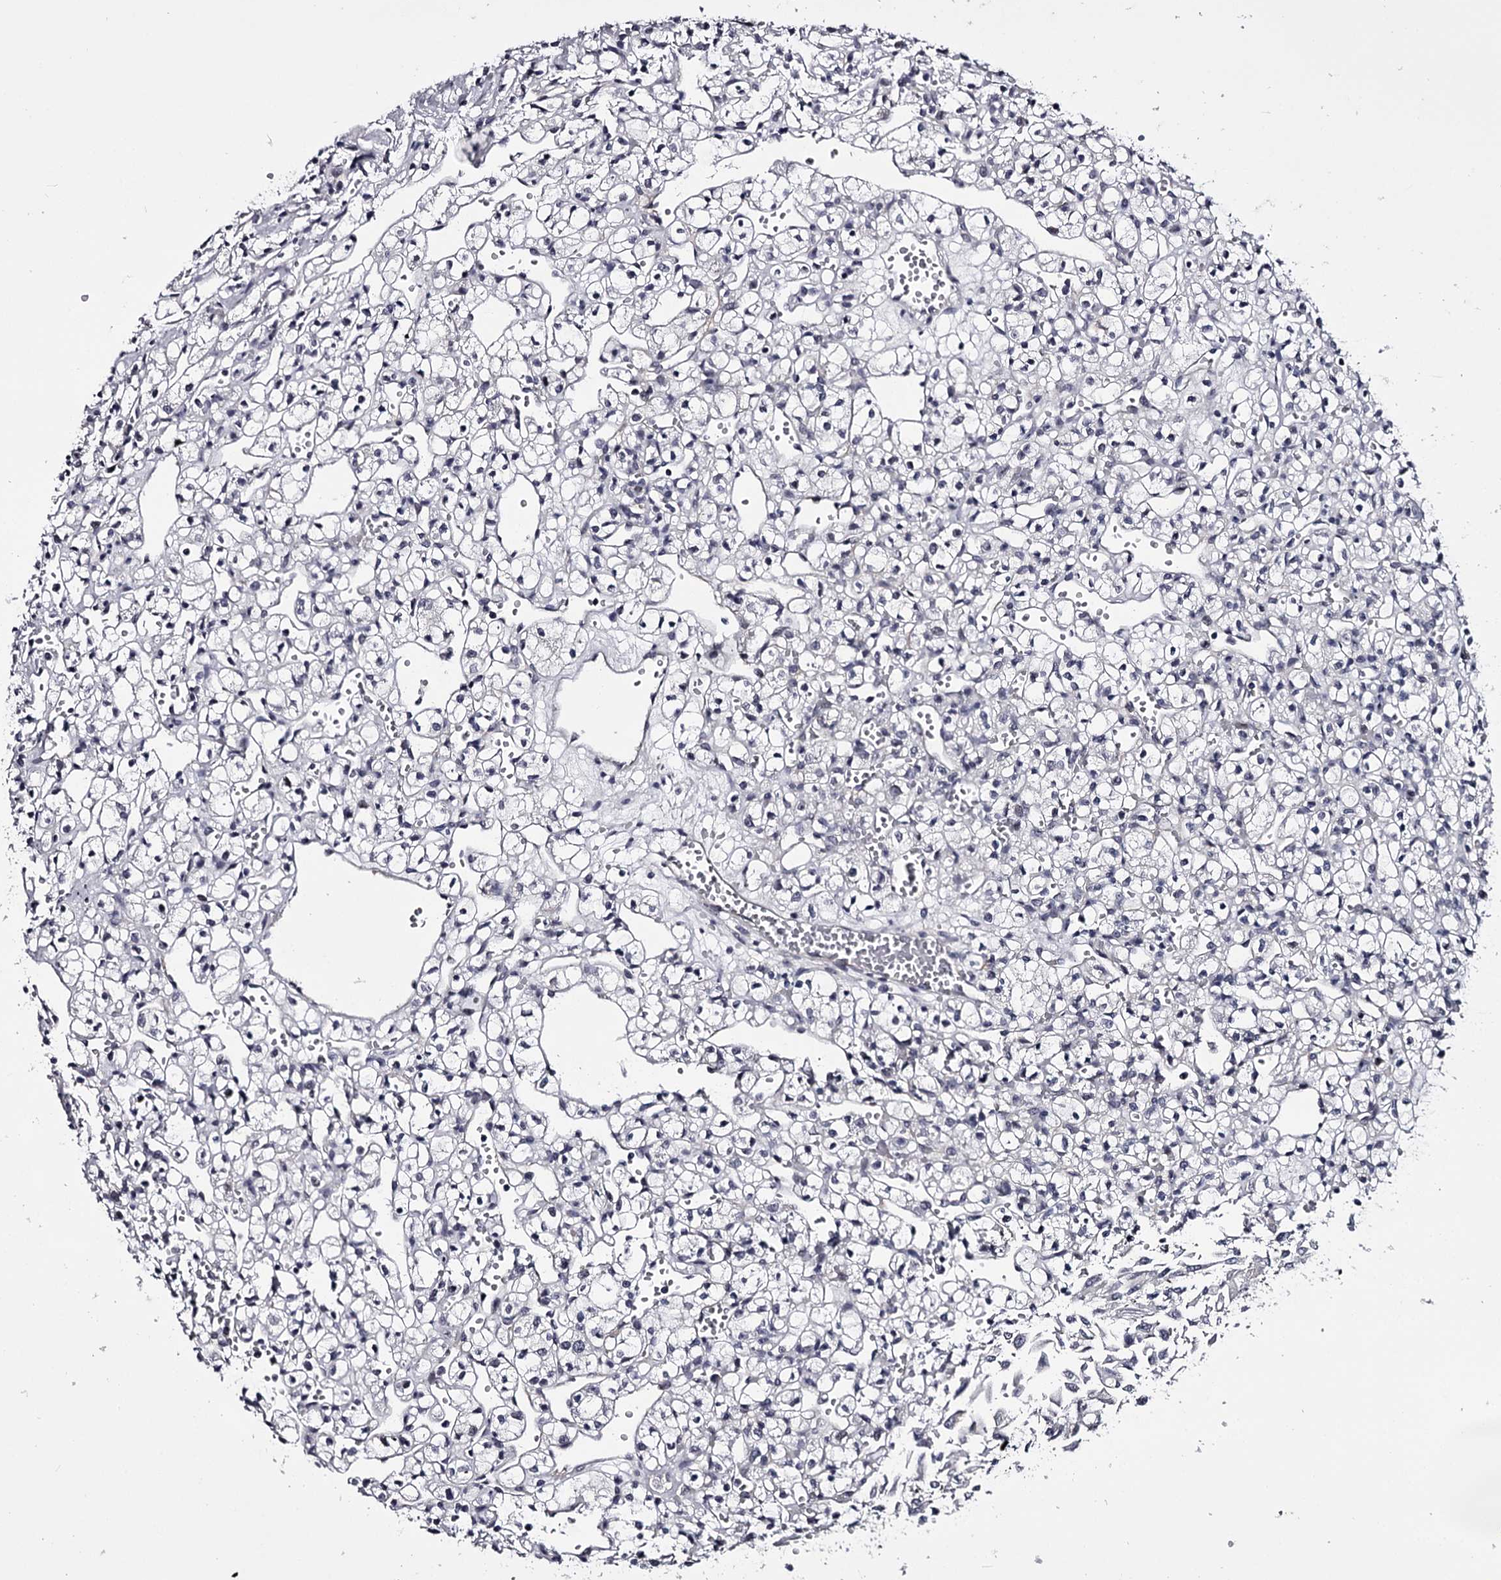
{"staining": {"intensity": "negative", "quantity": "none", "location": "none"}, "tissue": "renal cancer", "cell_type": "Tumor cells", "image_type": "cancer", "snomed": [{"axis": "morphology", "description": "Adenocarcinoma, NOS"}, {"axis": "topography", "description": "Kidney"}], "caption": "An IHC photomicrograph of renal cancer (adenocarcinoma) is shown. There is no staining in tumor cells of renal cancer (adenocarcinoma).", "gene": "OVOL2", "patient": {"sex": "female", "age": 59}}